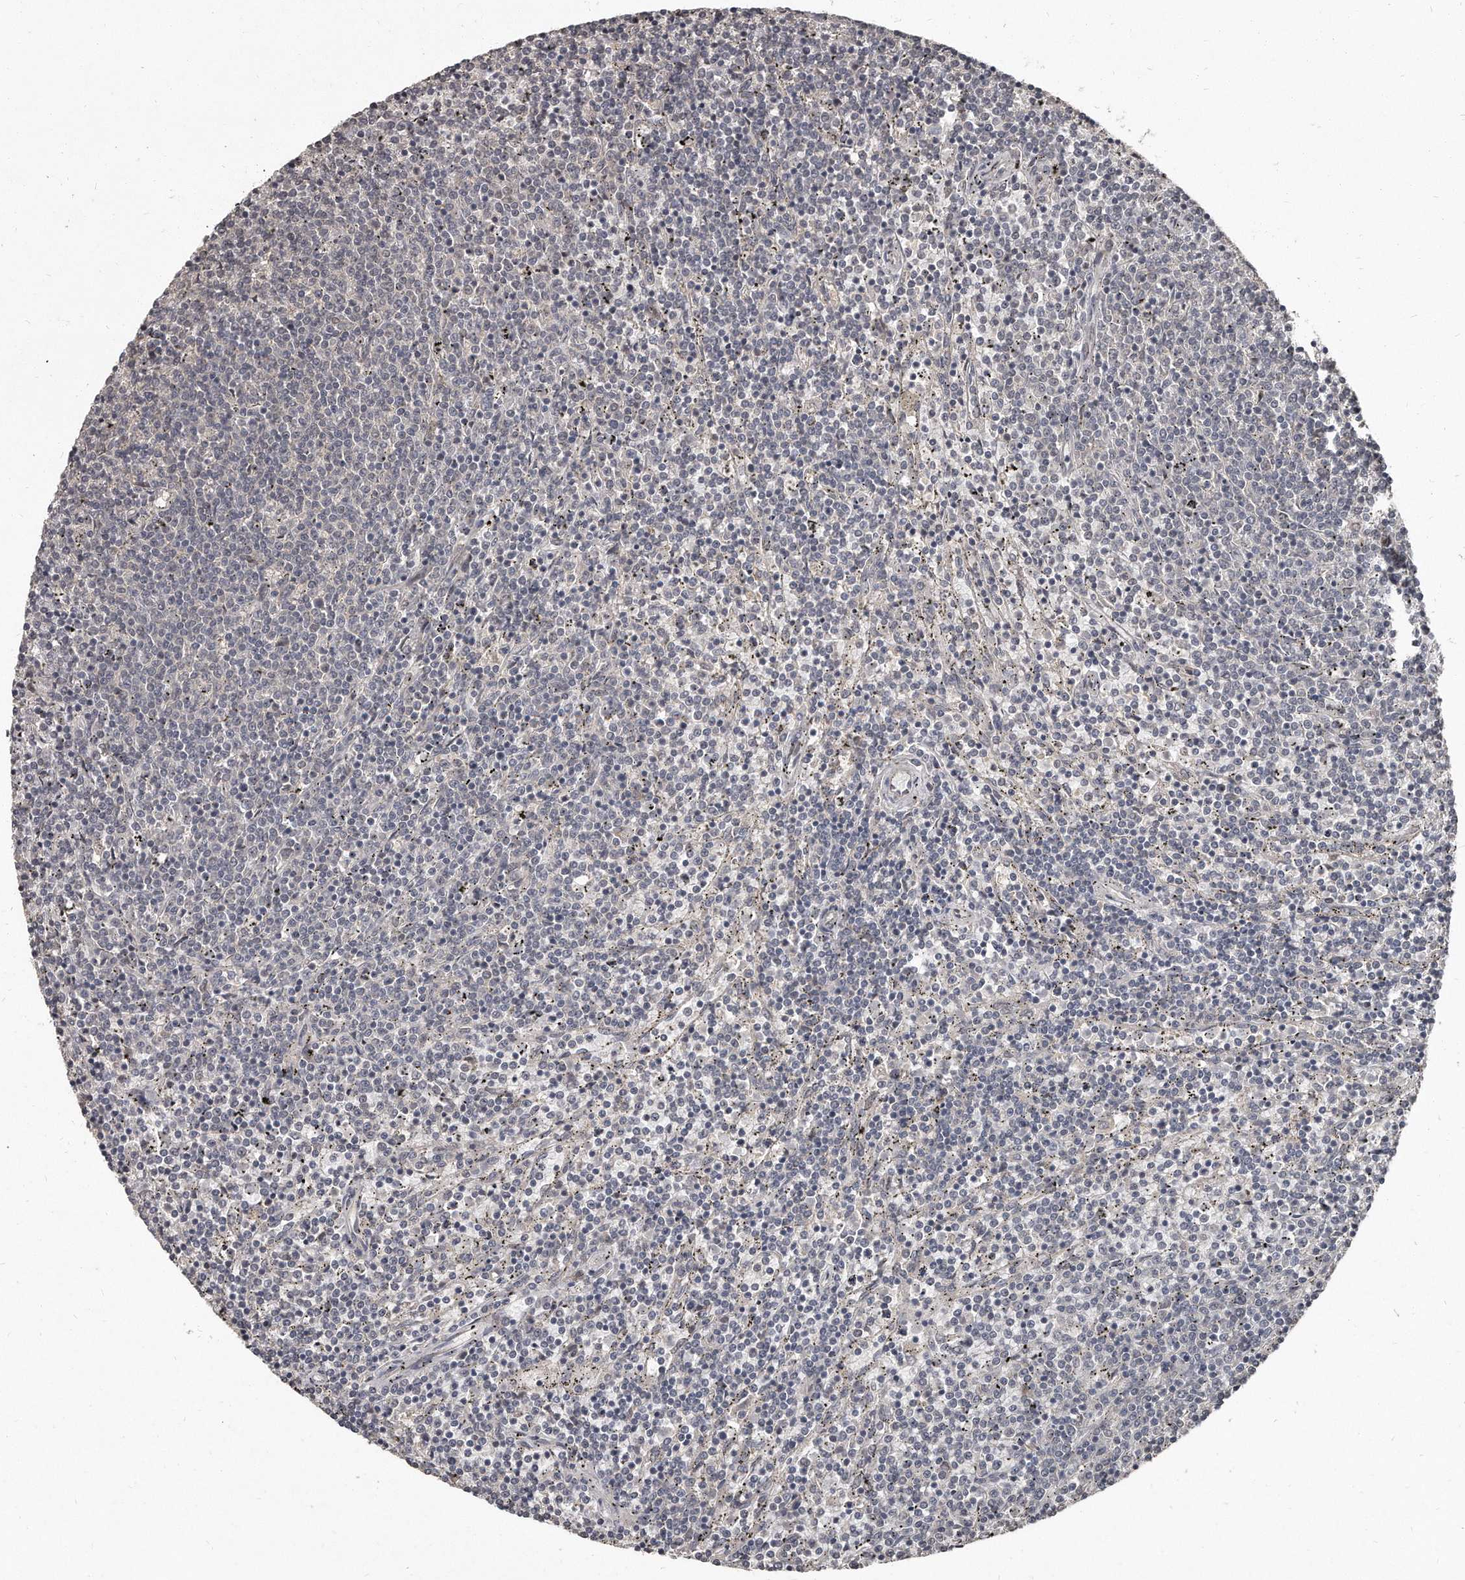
{"staining": {"intensity": "negative", "quantity": "none", "location": "none"}, "tissue": "lymphoma", "cell_type": "Tumor cells", "image_type": "cancer", "snomed": [{"axis": "morphology", "description": "Malignant lymphoma, non-Hodgkin's type, Low grade"}, {"axis": "topography", "description": "Spleen"}], "caption": "Tumor cells show no significant positivity in low-grade malignant lymphoma, non-Hodgkin's type.", "gene": "GRB10", "patient": {"sex": "female", "age": 50}}